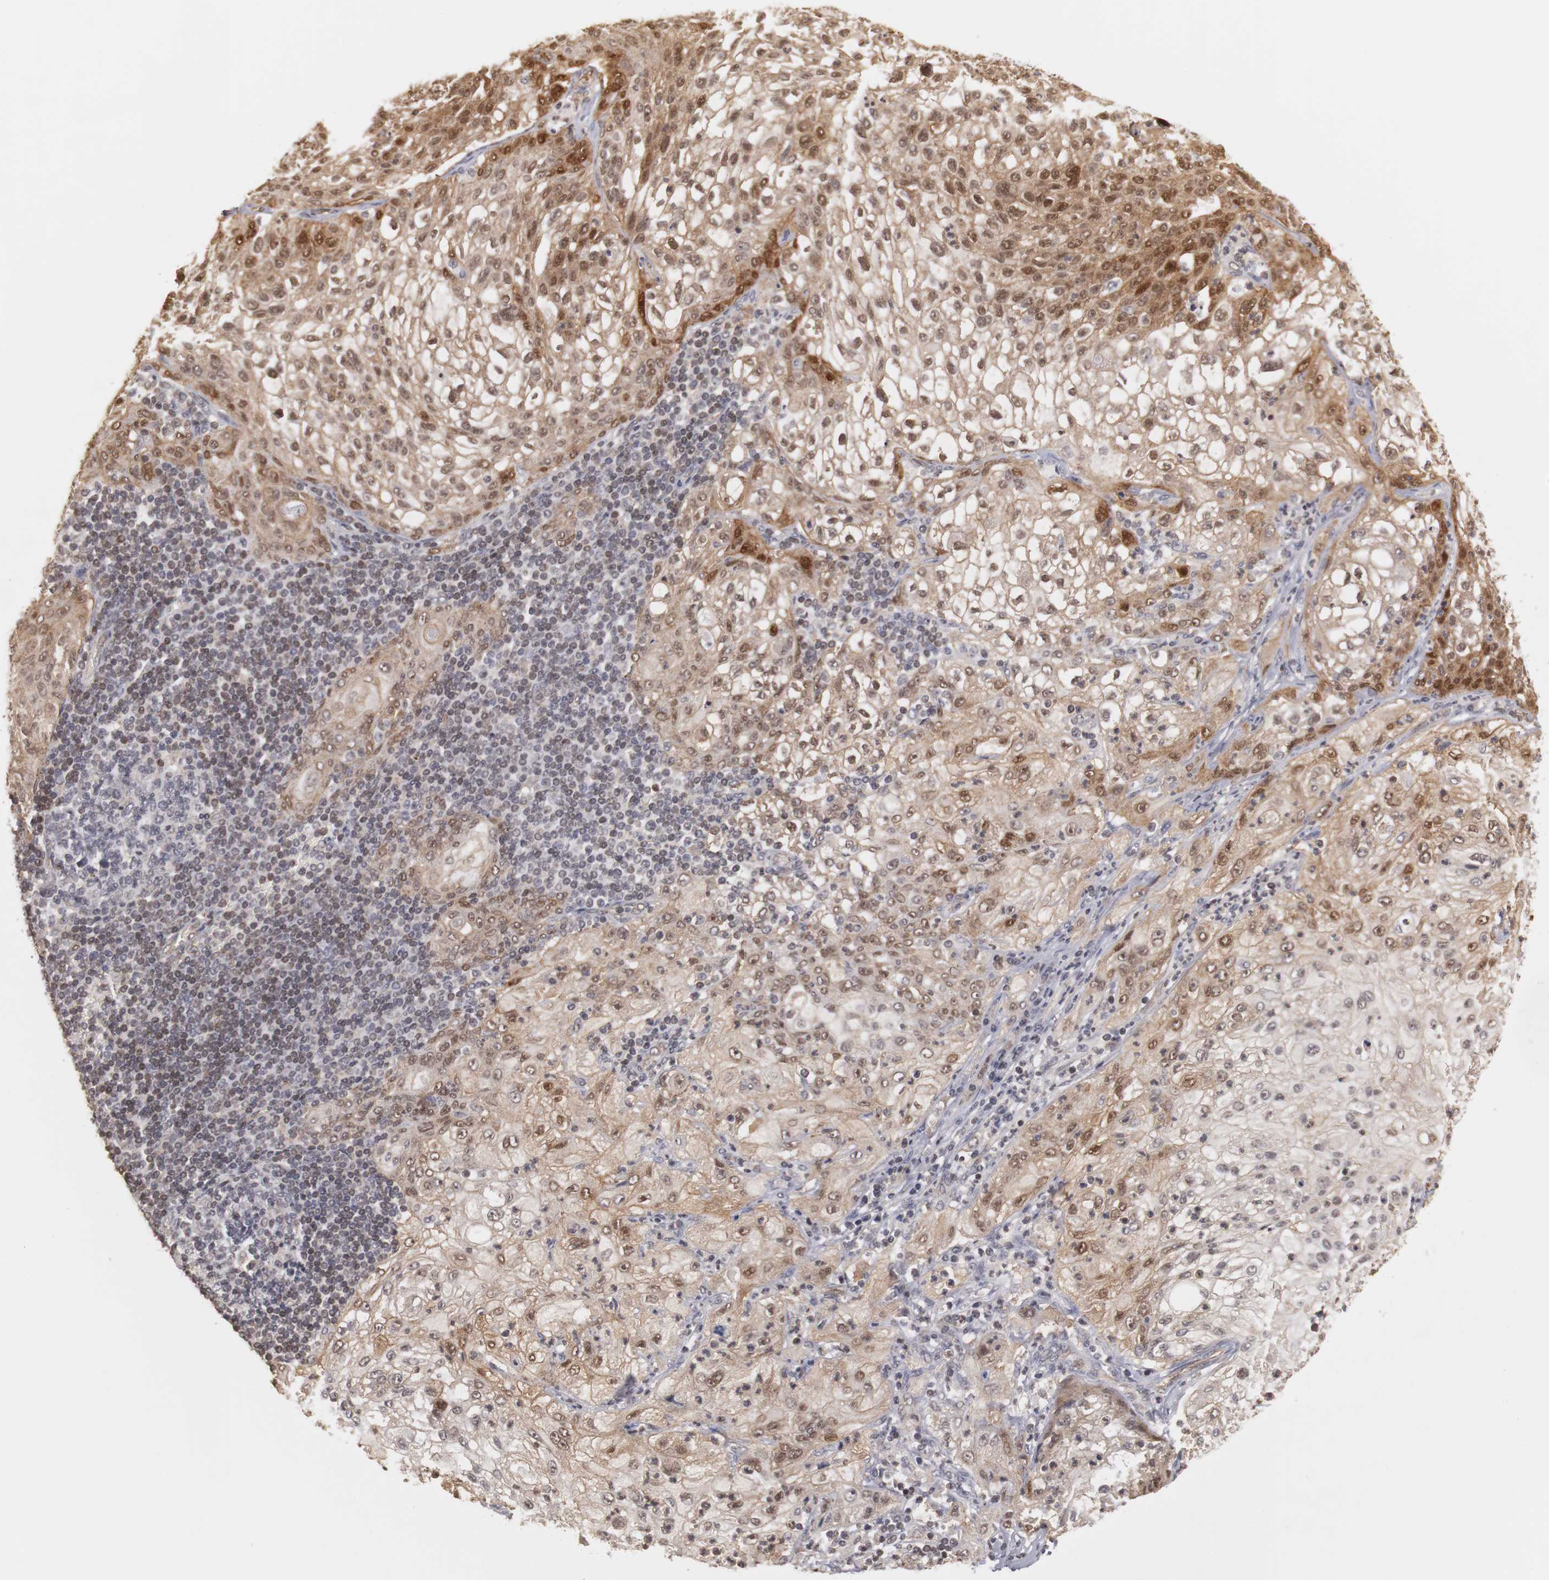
{"staining": {"intensity": "moderate", "quantity": ">75%", "location": "cytoplasmic/membranous,nuclear"}, "tissue": "lung cancer", "cell_type": "Tumor cells", "image_type": "cancer", "snomed": [{"axis": "morphology", "description": "Inflammation, NOS"}, {"axis": "morphology", "description": "Squamous cell carcinoma, NOS"}, {"axis": "topography", "description": "Lymph node"}, {"axis": "topography", "description": "Soft tissue"}, {"axis": "topography", "description": "Lung"}], "caption": "An image of human squamous cell carcinoma (lung) stained for a protein demonstrates moderate cytoplasmic/membranous and nuclear brown staining in tumor cells. Ihc stains the protein in brown and the nuclei are stained blue.", "gene": "PLEKHA1", "patient": {"sex": "male", "age": 66}}